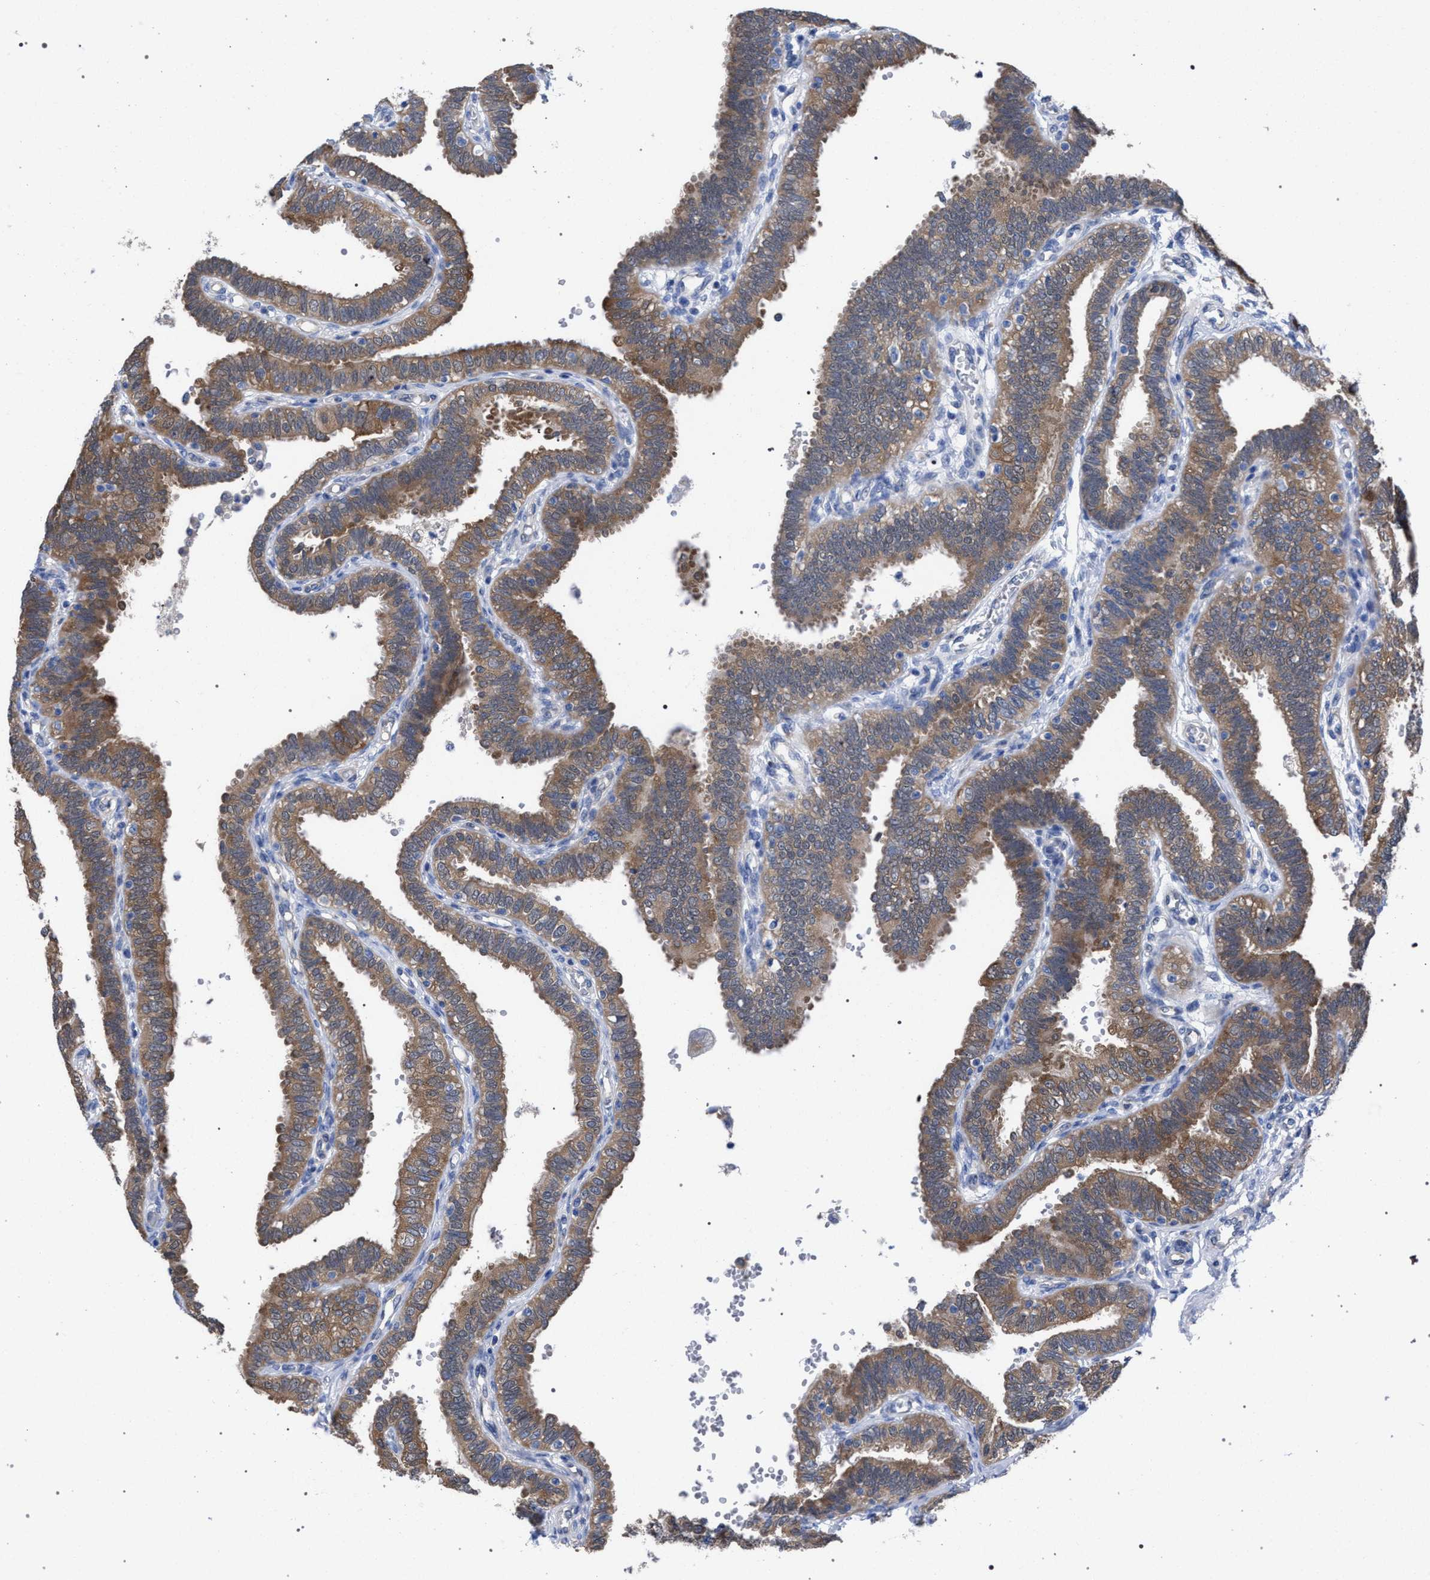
{"staining": {"intensity": "moderate", "quantity": ">75%", "location": "cytoplasmic/membranous"}, "tissue": "fallopian tube", "cell_type": "Glandular cells", "image_type": "normal", "snomed": [{"axis": "morphology", "description": "Normal tissue, NOS"}, {"axis": "topography", "description": "Fallopian tube"}, {"axis": "topography", "description": "Placenta"}], "caption": "Immunohistochemistry (DAB (3,3'-diaminobenzidine)) staining of benign fallopian tube reveals moderate cytoplasmic/membranous protein staining in about >75% of glandular cells.", "gene": "GMPR", "patient": {"sex": "female", "age": 34}}